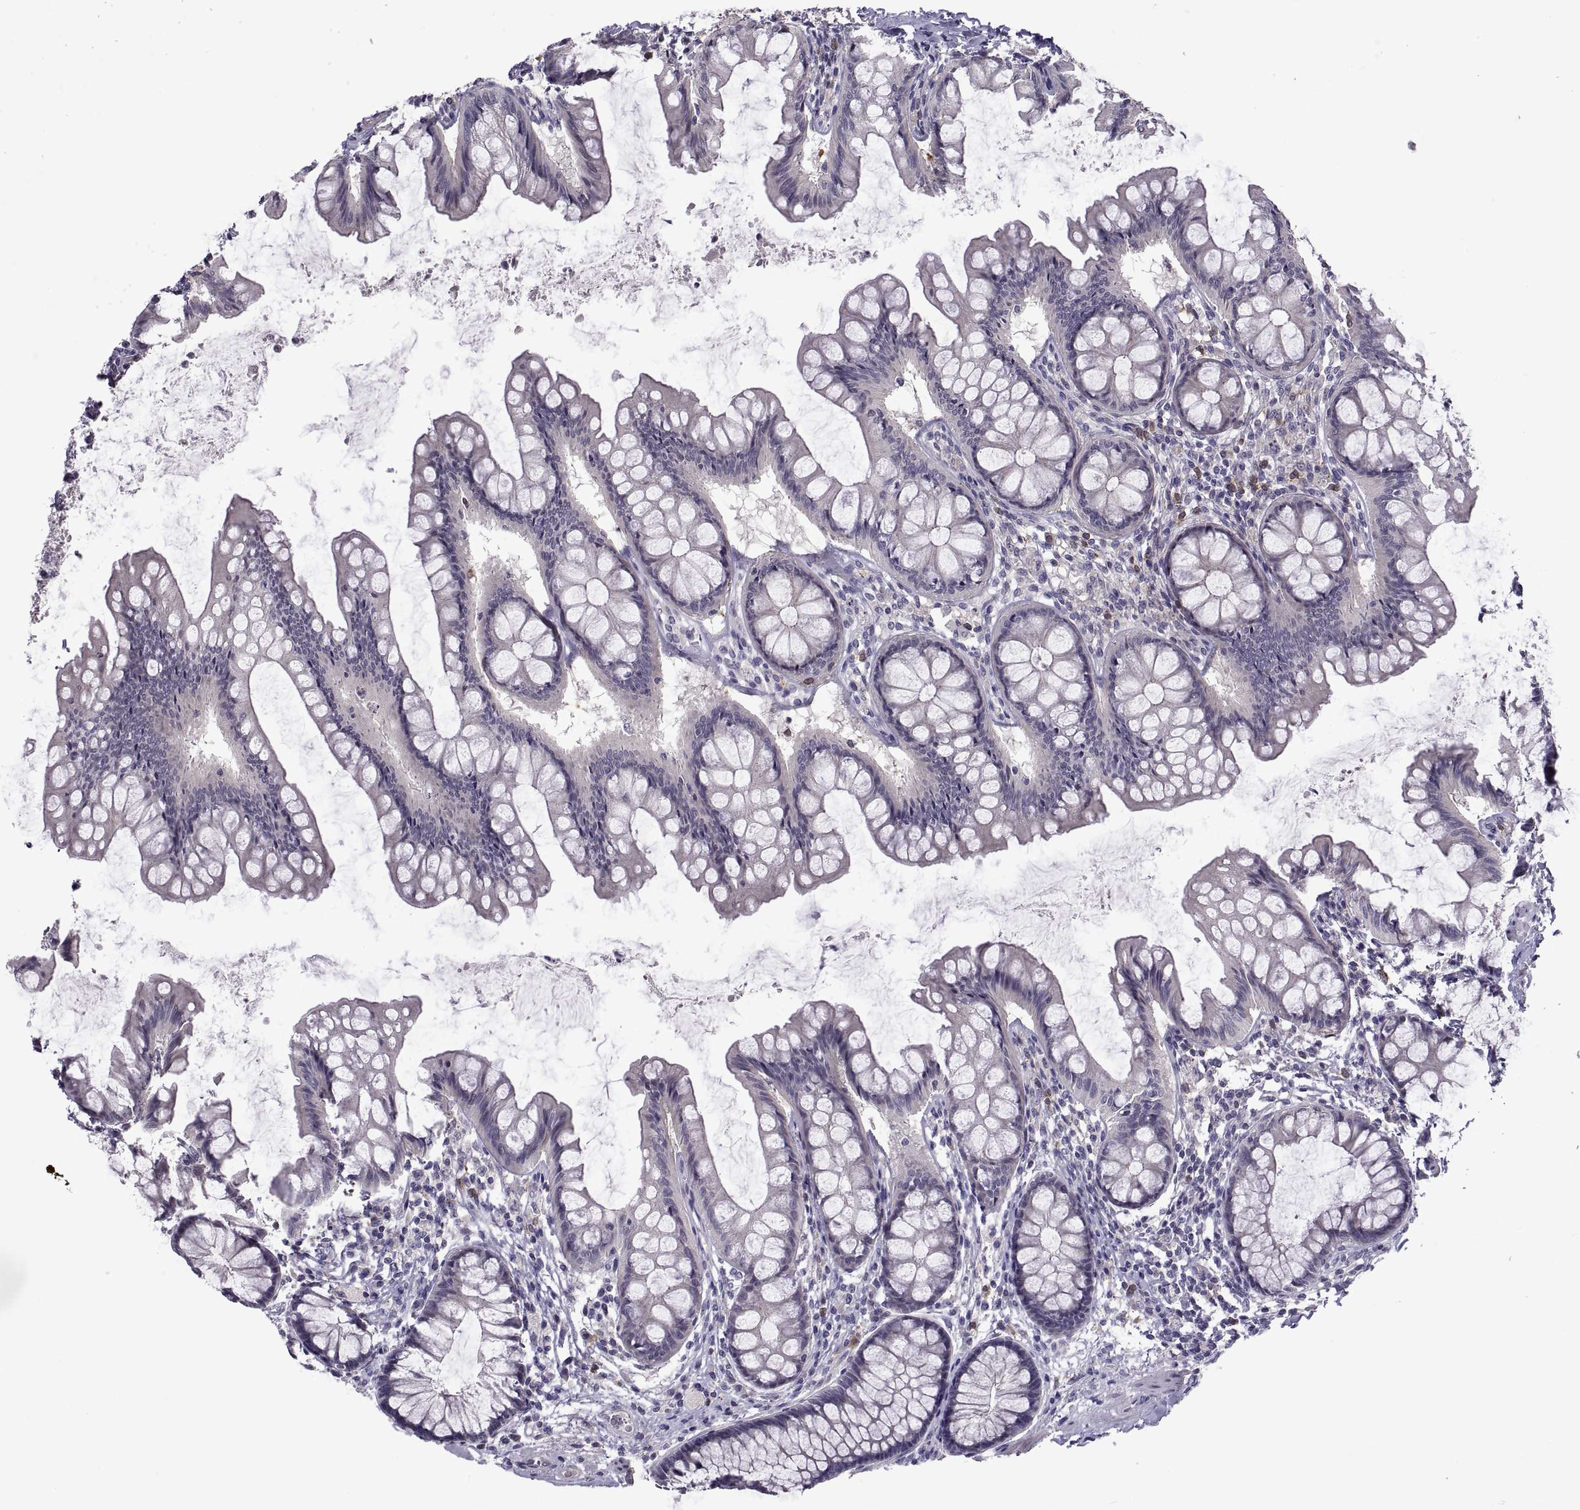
{"staining": {"intensity": "negative", "quantity": "none", "location": "none"}, "tissue": "colon", "cell_type": "Endothelial cells", "image_type": "normal", "snomed": [{"axis": "morphology", "description": "Normal tissue, NOS"}, {"axis": "topography", "description": "Colon"}], "caption": "The image displays no staining of endothelial cells in unremarkable colon.", "gene": "NPTX2", "patient": {"sex": "female", "age": 65}}